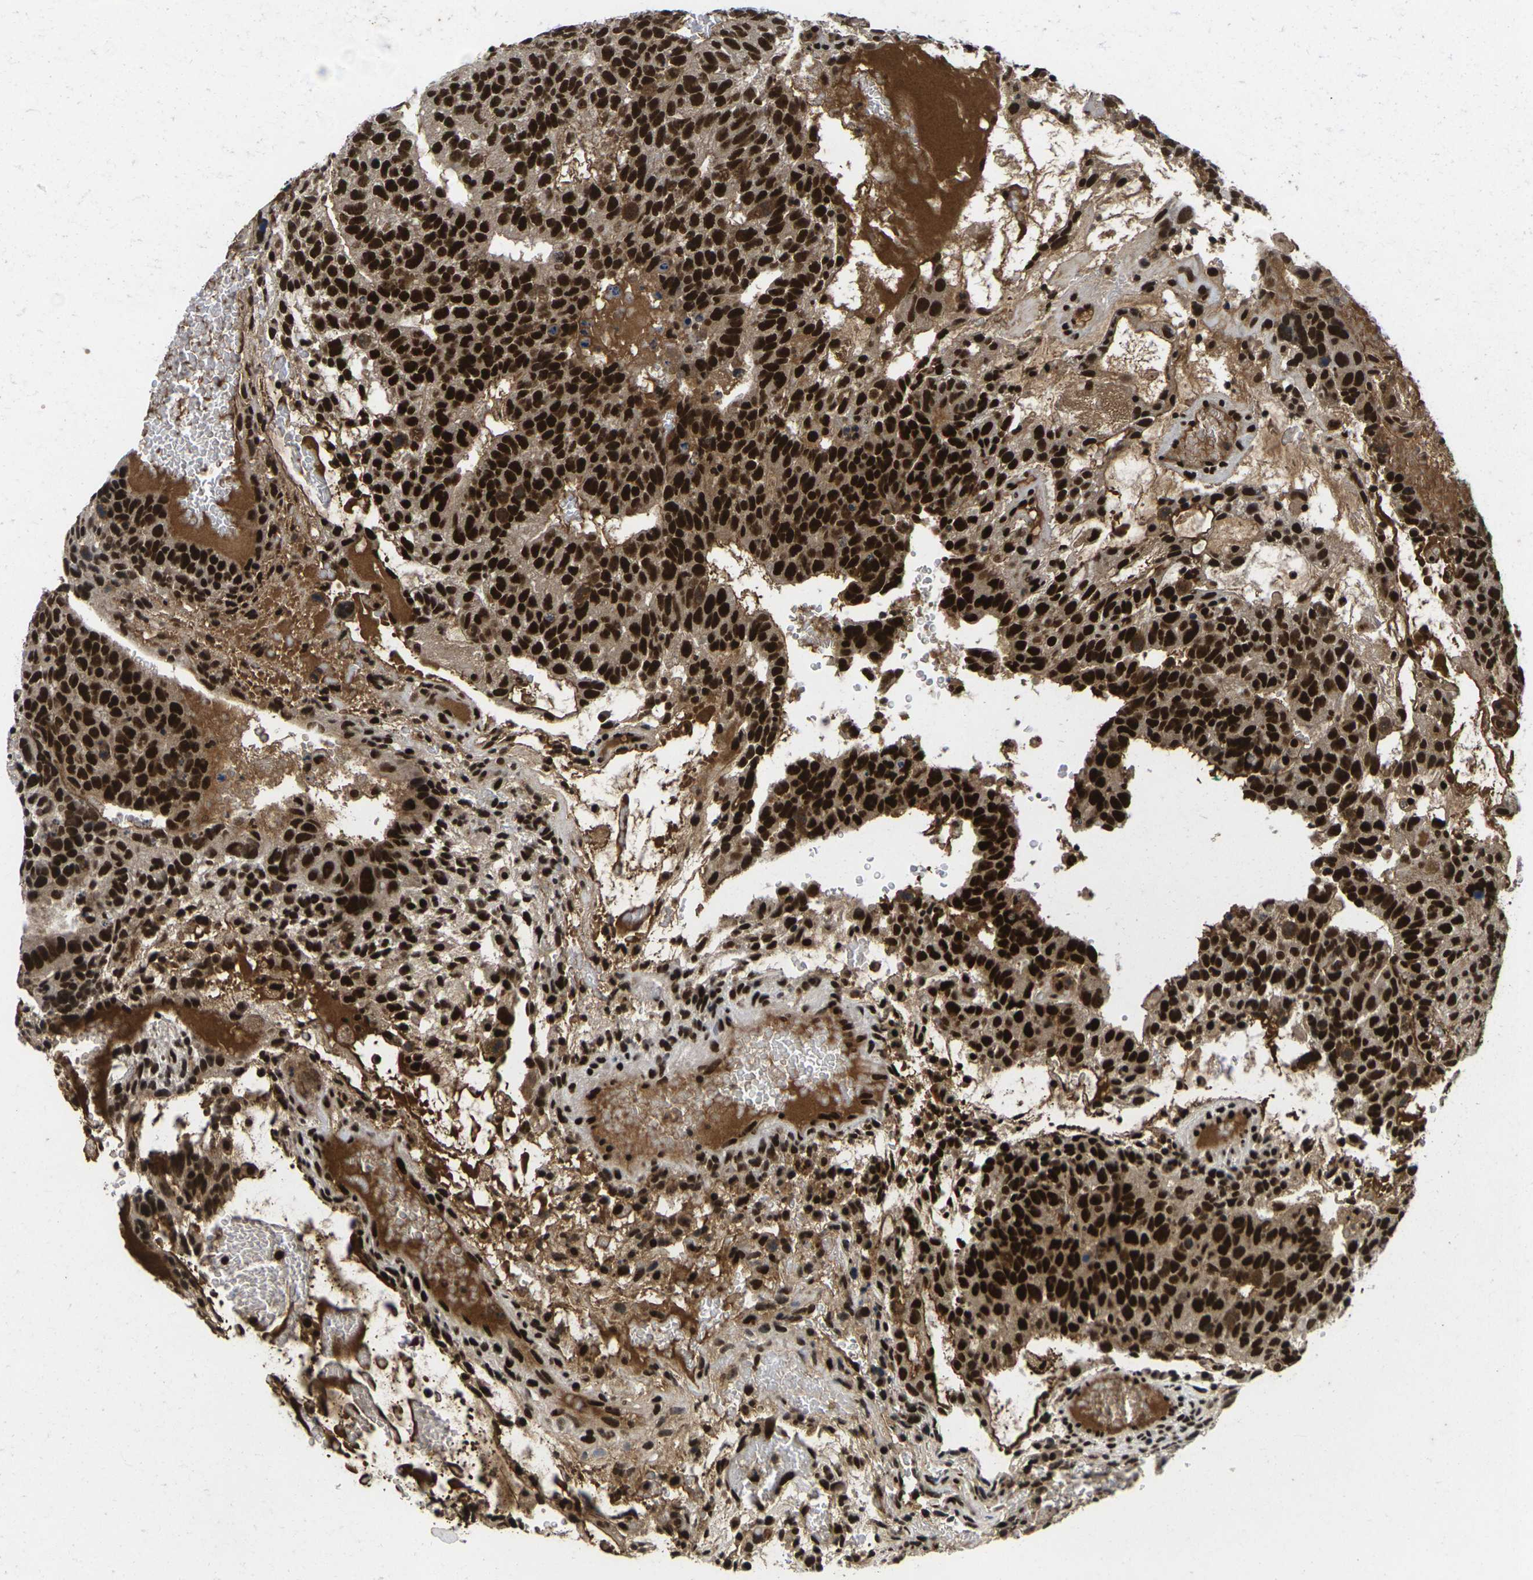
{"staining": {"intensity": "strong", "quantity": ">75%", "location": "nuclear"}, "tissue": "testis cancer", "cell_type": "Tumor cells", "image_type": "cancer", "snomed": [{"axis": "morphology", "description": "Seminoma, NOS"}, {"axis": "morphology", "description": "Carcinoma, Embryonal, NOS"}, {"axis": "topography", "description": "Testis"}], "caption": "Testis embryonal carcinoma was stained to show a protein in brown. There is high levels of strong nuclear positivity in approximately >75% of tumor cells.", "gene": "GTF2E1", "patient": {"sex": "male", "age": 52}}